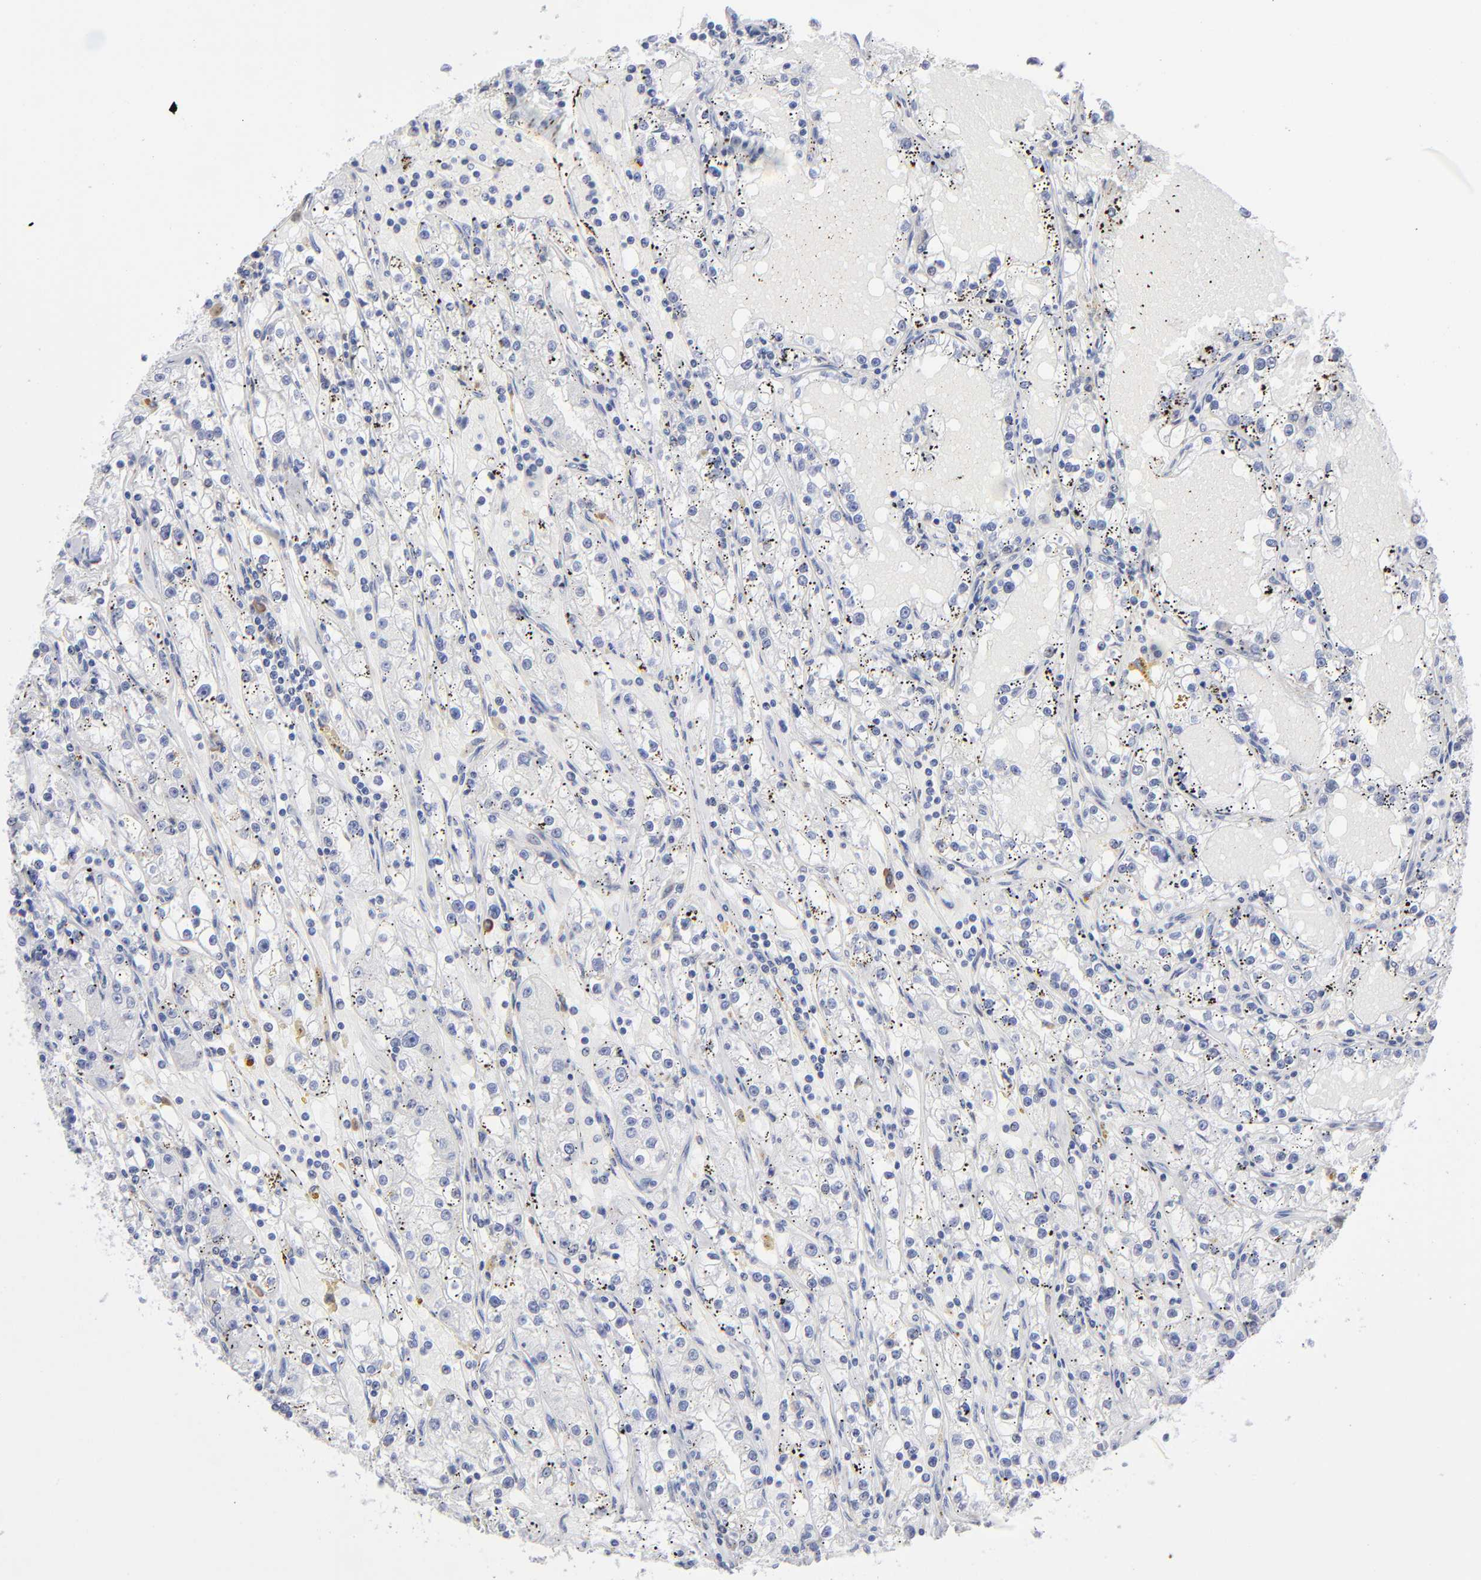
{"staining": {"intensity": "negative", "quantity": "none", "location": "none"}, "tissue": "renal cancer", "cell_type": "Tumor cells", "image_type": "cancer", "snomed": [{"axis": "morphology", "description": "Adenocarcinoma, NOS"}, {"axis": "topography", "description": "Kidney"}], "caption": "IHC image of neoplastic tissue: human renal adenocarcinoma stained with DAB (3,3'-diaminobenzidine) displays no significant protein staining in tumor cells.", "gene": "LAT2", "patient": {"sex": "male", "age": 56}}